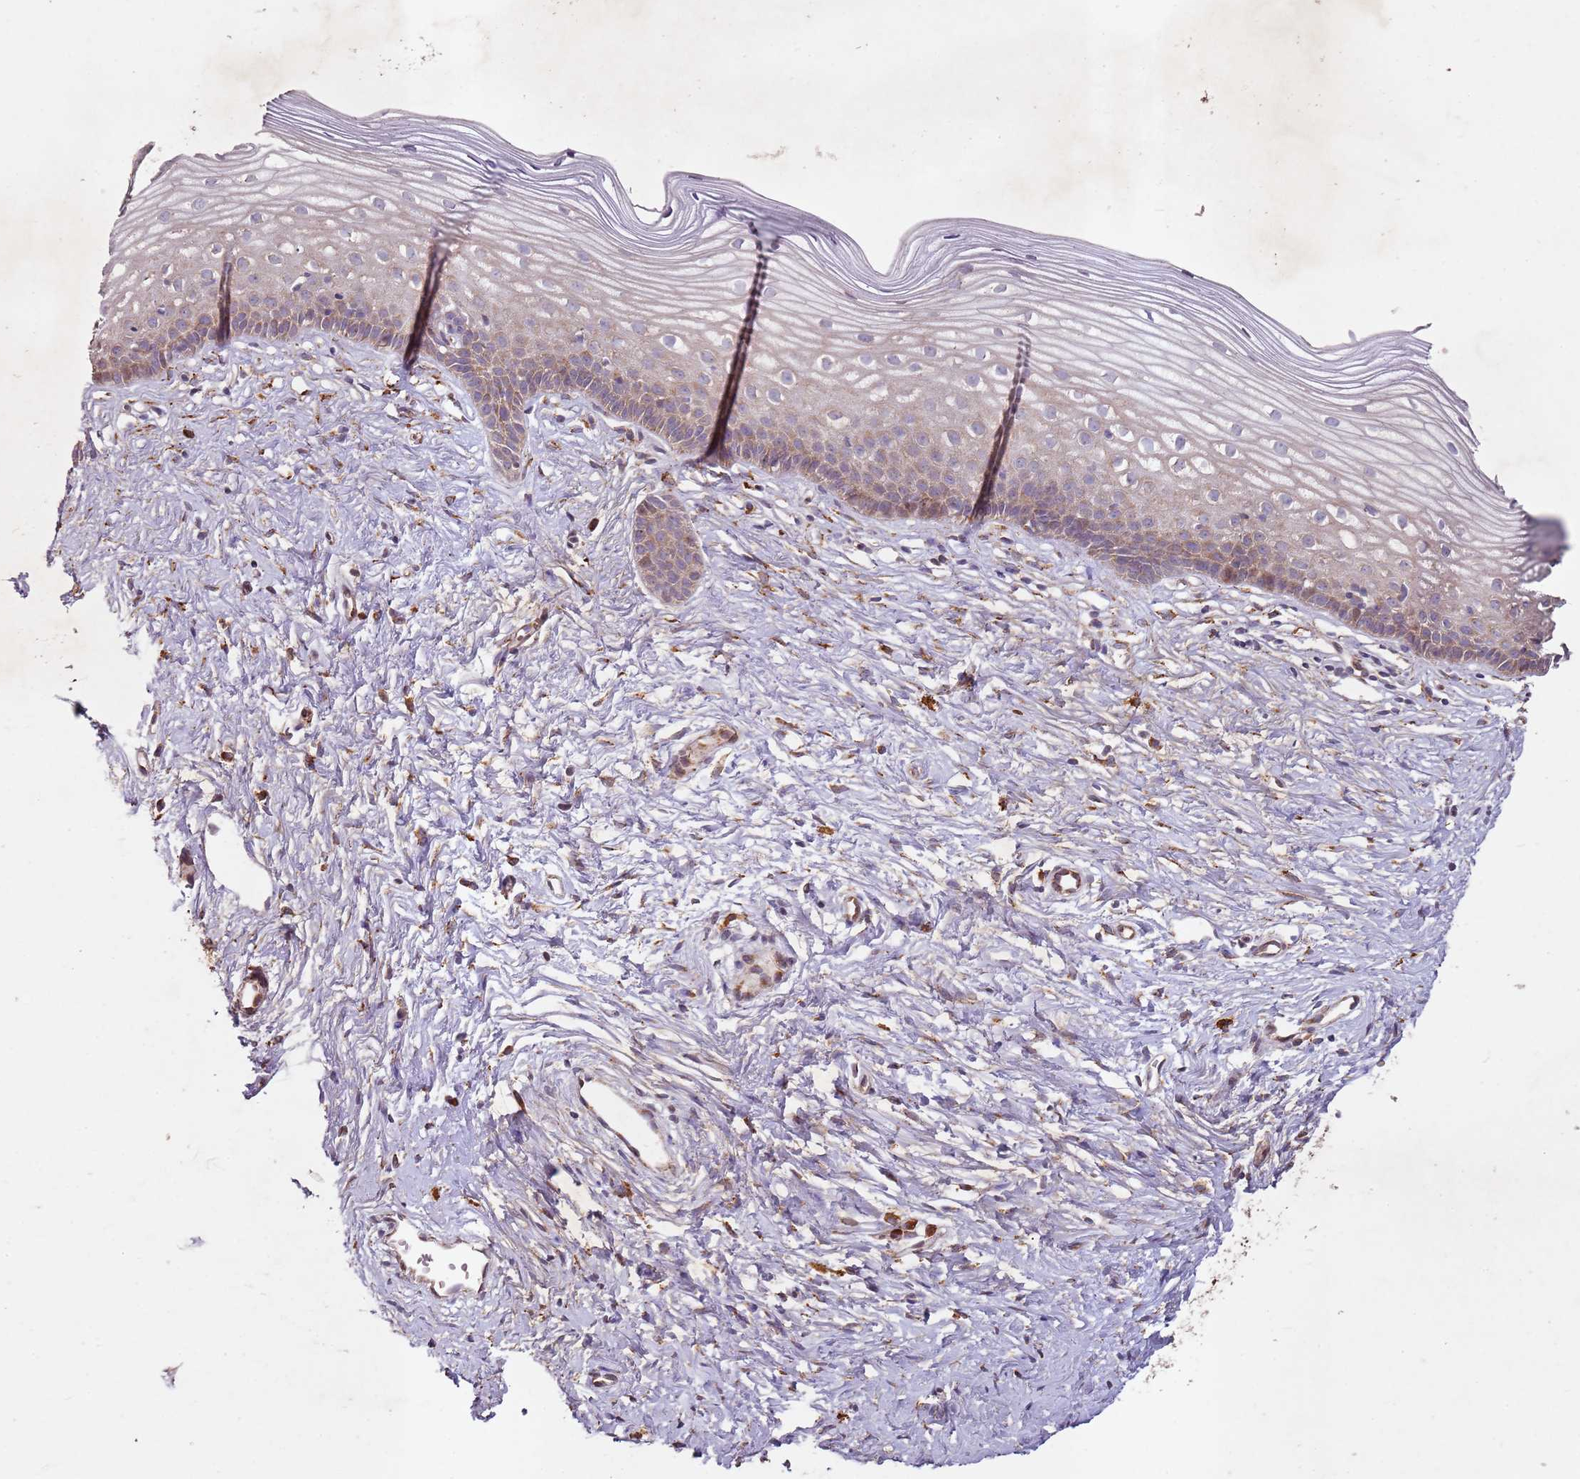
{"staining": {"intensity": "strong", "quantity": ">75%", "location": "cytoplasmic/membranous"}, "tissue": "cervix", "cell_type": "Glandular cells", "image_type": "normal", "snomed": [{"axis": "morphology", "description": "Normal tissue, NOS"}, {"axis": "topography", "description": "Cervix"}], "caption": "Immunohistochemical staining of benign human cervix demonstrates strong cytoplasmic/membranous protein staining in about >75% of glandular cells.", "gene": "ARFRP1", "patient": {"sex": "female", "age": 40}}